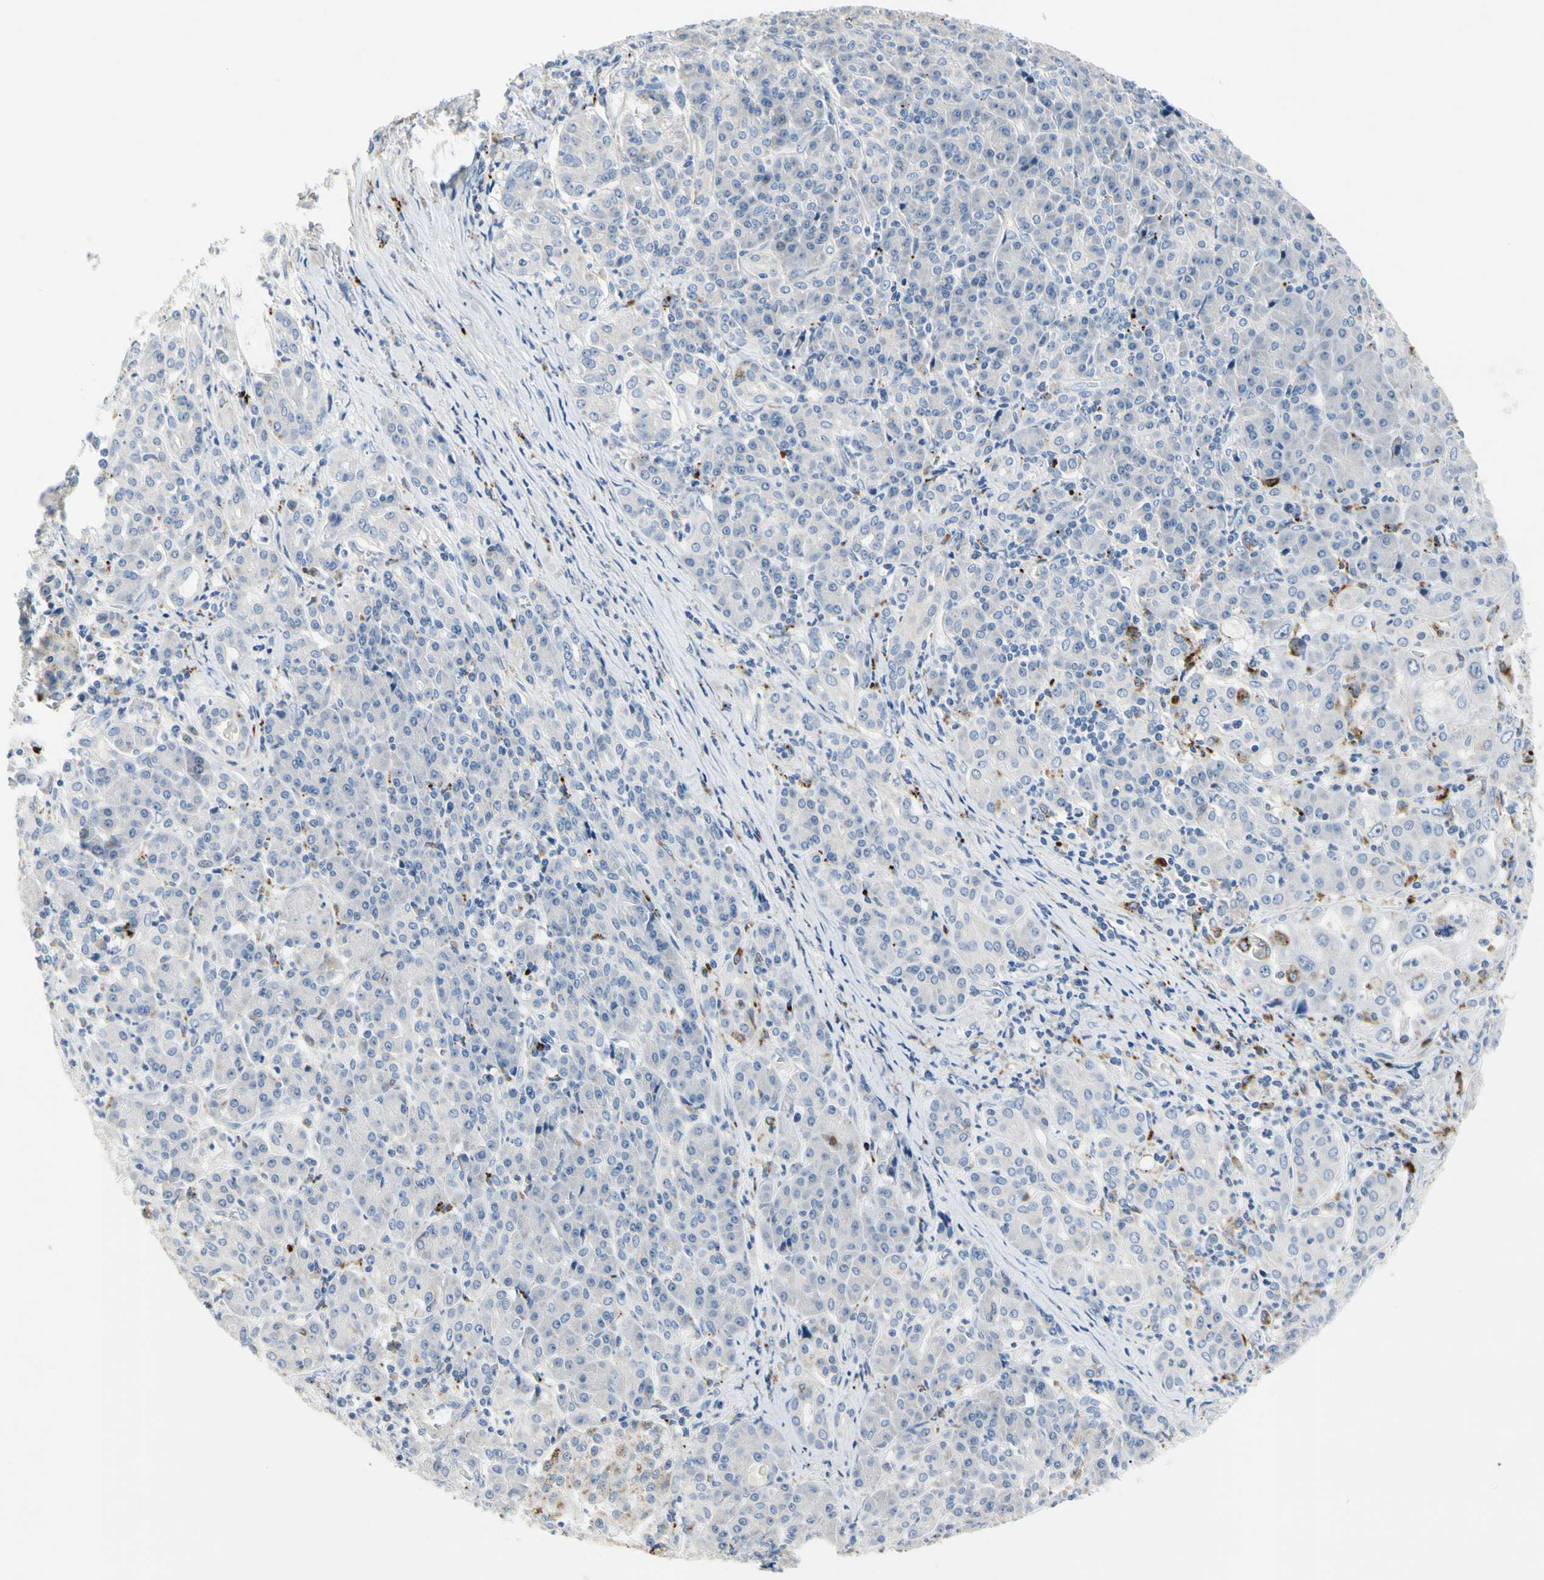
{"staining": {"intensity": "negative", "quantity": "none", "location": "none"}, "tissue": "pancreatic cancer", "cell_type": "Tumor cells", "image_type": "cancer", "snomed": [{"axis": "morphology", "description": "Adenocarcinoma, NOS"}, {"axis": "topography", "description": "Pancreas"}], "caption": "The photomicrograph reveals no significant expression in tumor cells of pancreatic adenocarcinoma. (DAB (3,3'-diaminobenzidine) immunohistochemistry, high magnification).", "gene": "RETSAT", "patient": {"sex": "male", "age": 70}}